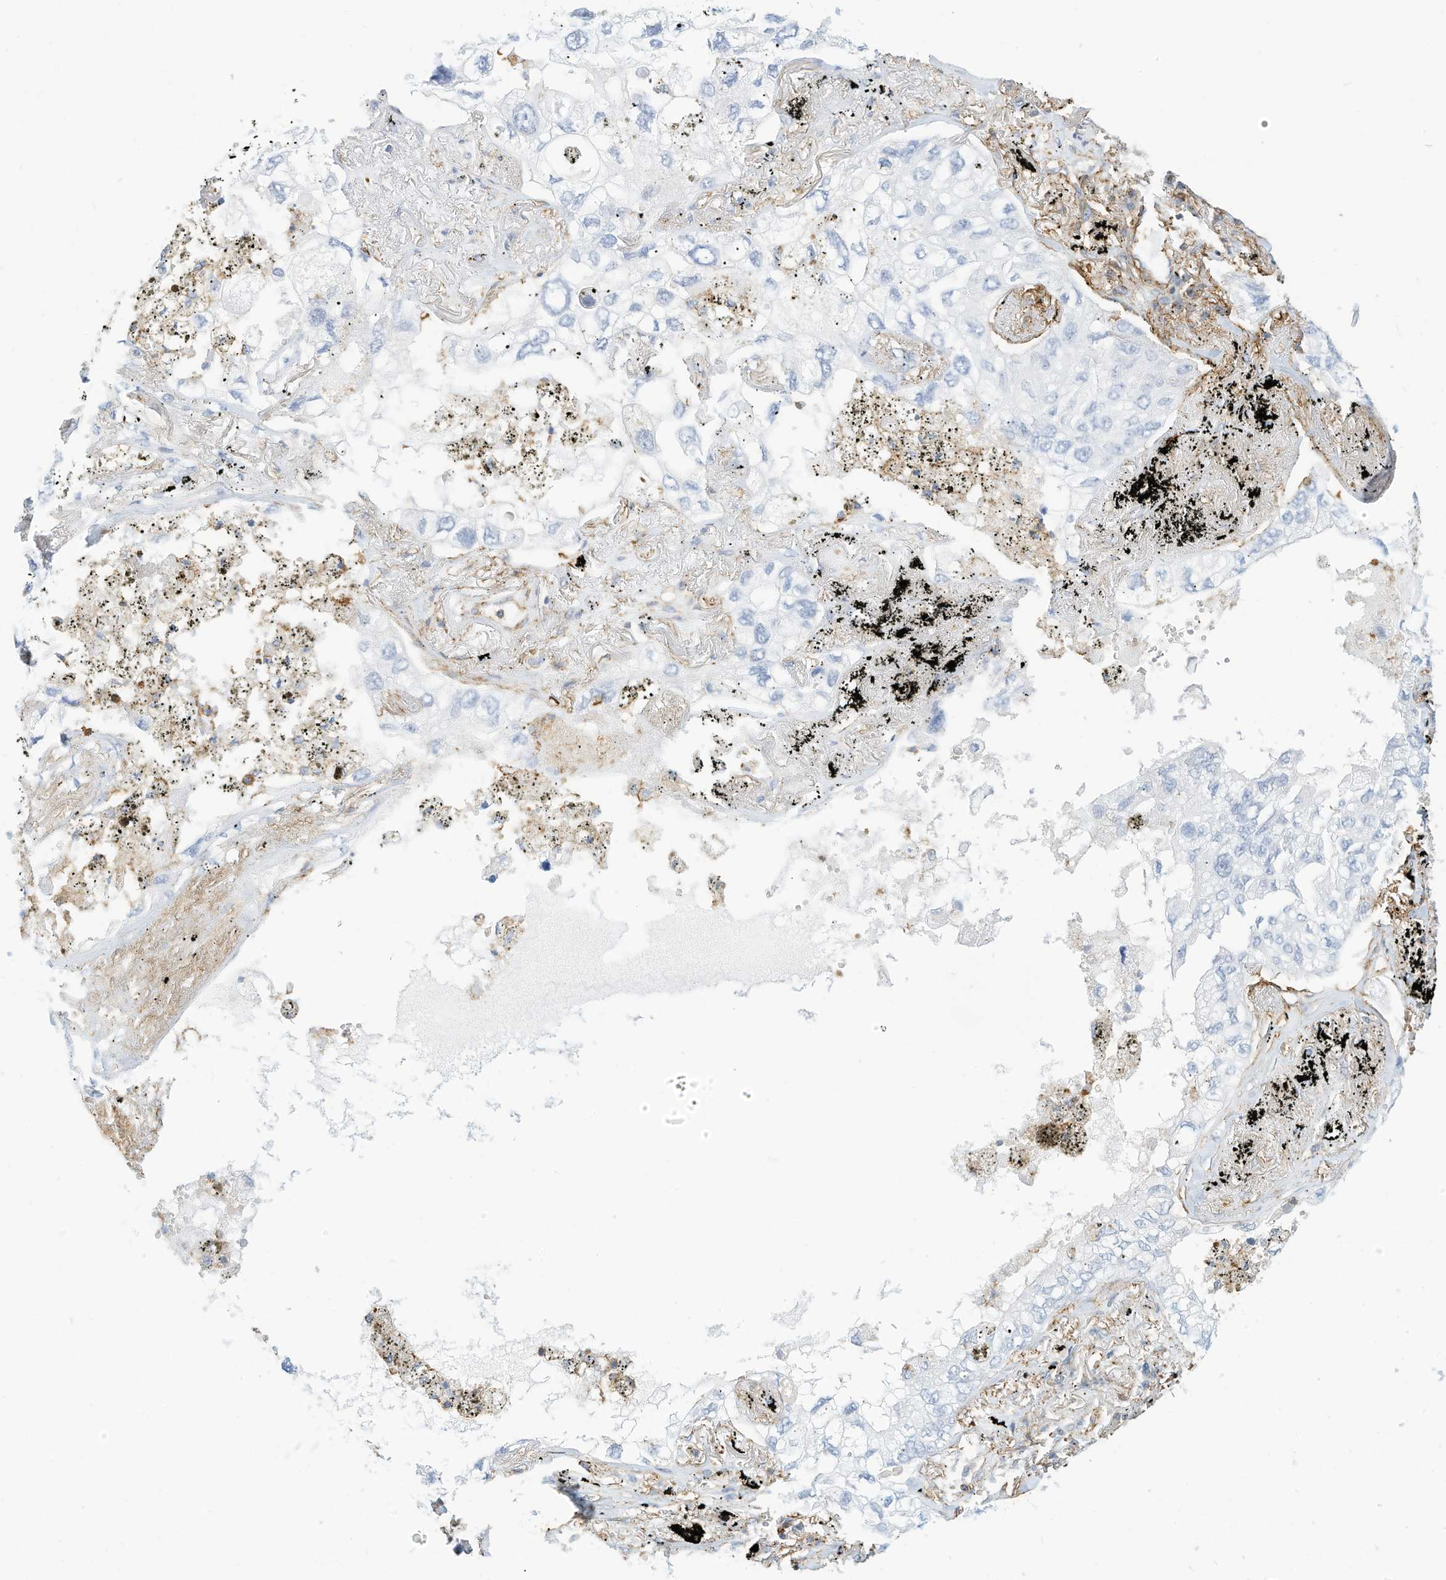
{"staining": {"intensity": "negative", "quantity": "none", "location": "none"}, "tissue": "lung cancer", "cell_type": "Tumor cells", "image_type": "cancer", "snomed": [{"axis": "morphology", "description": "Adenocarcinoma, NOS"}, {"axis": "topography", "description": "Lung"}], "caption": "This is an immunohistochemistry histopathology image of human lung cancer (adenocarcinoma). There is no expression in tumor cells.", "gene": "TXNDC9", "patient": {"sex": "male", "age": 65}}